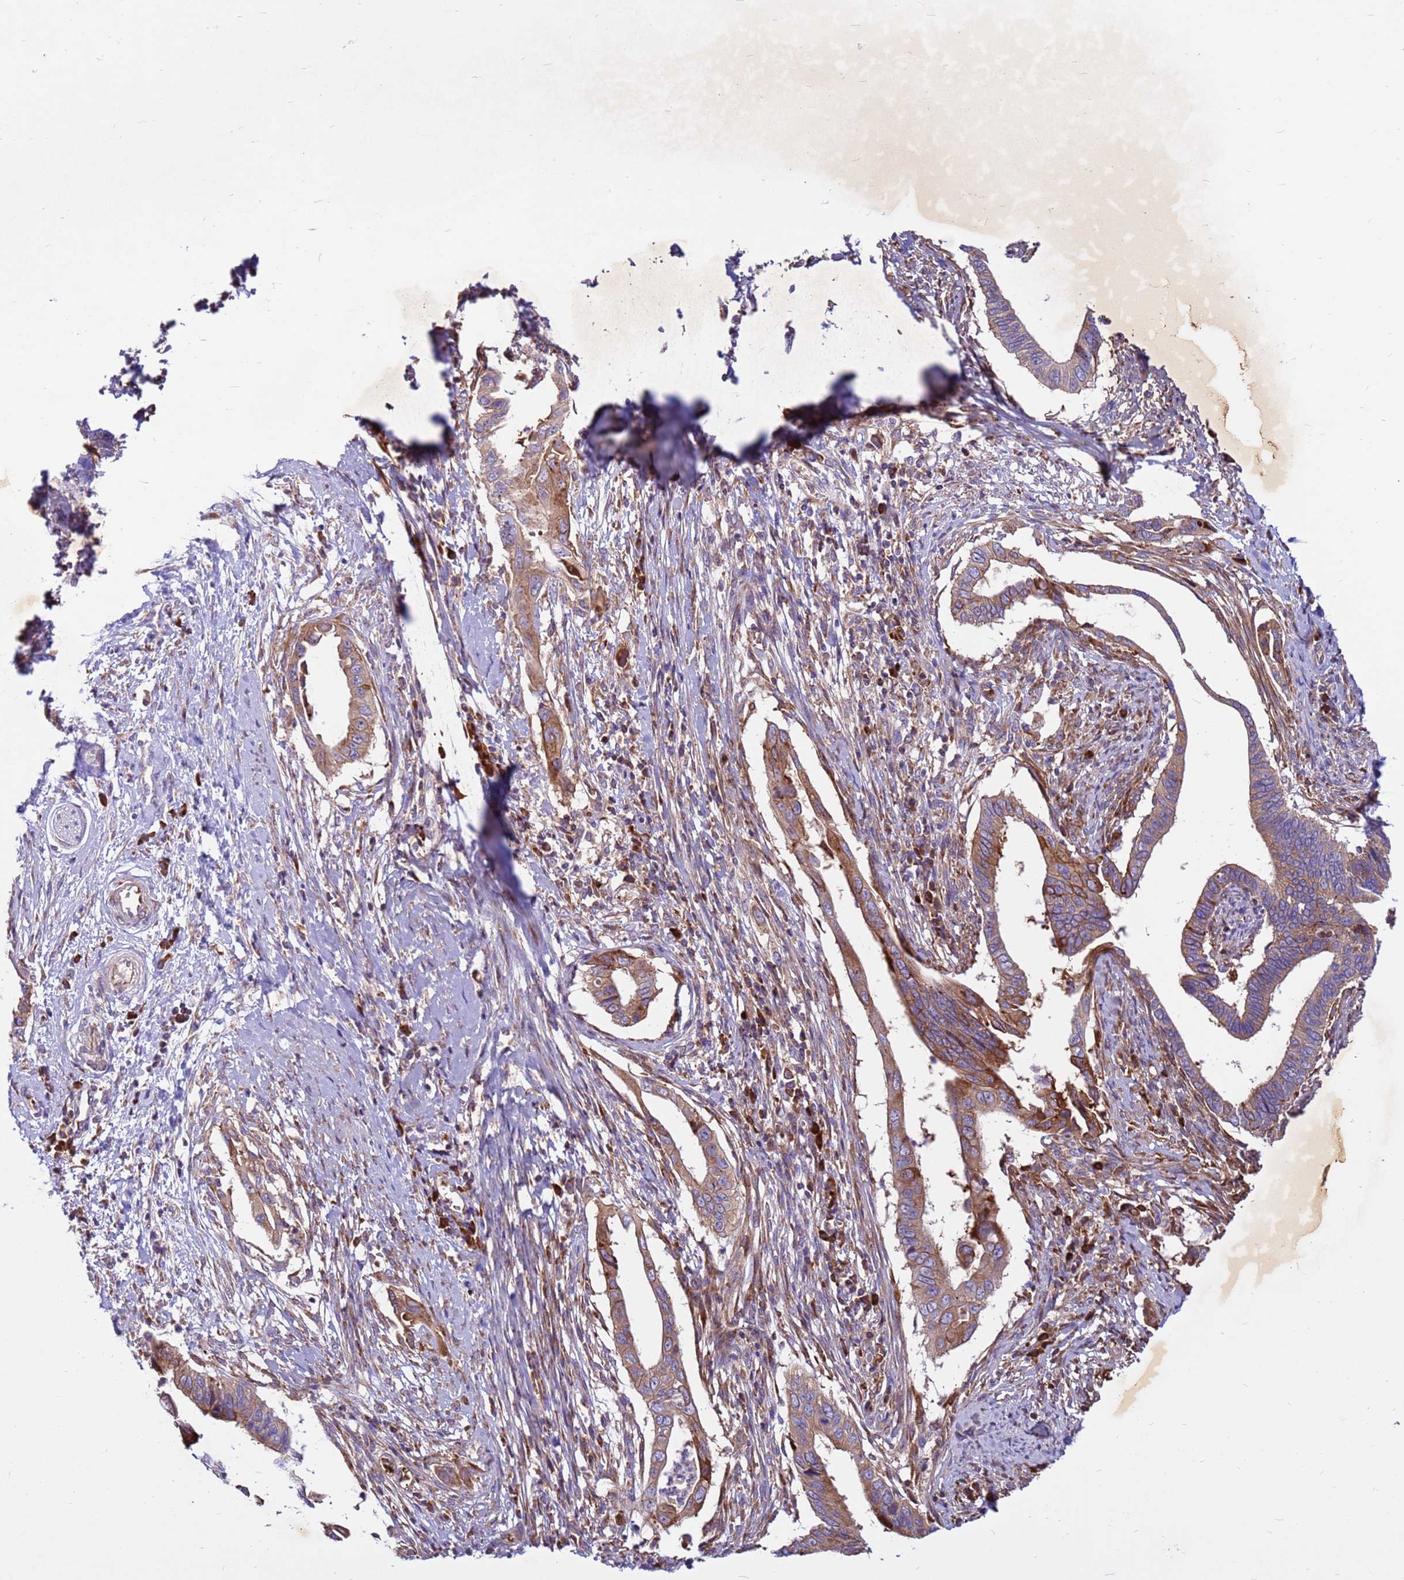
{"staining": {"intensity": "moderate", "quantity": ">75%", "location": "cytoplasmic/membranous"}, "tissue": "cervical cancer", "cell_type": "Tumor cells", "image_type": "cancer", "snomed": [{"axis": "morphology", "description": "Adenocarcinoma, NOS"}, {"axis": "topography", "description": "Cervix"}], "caption": "Immunohistochemistry photomicrograph of human cervical cancer (adenocarcinoma) stained for a protein (brown), which reveals medium levels of moderate cytoplasmic/membranous expression in approximately >75% of tumor cells.", "gene": "ZNF669", "patient": {"sex": "female", "age": 42}}